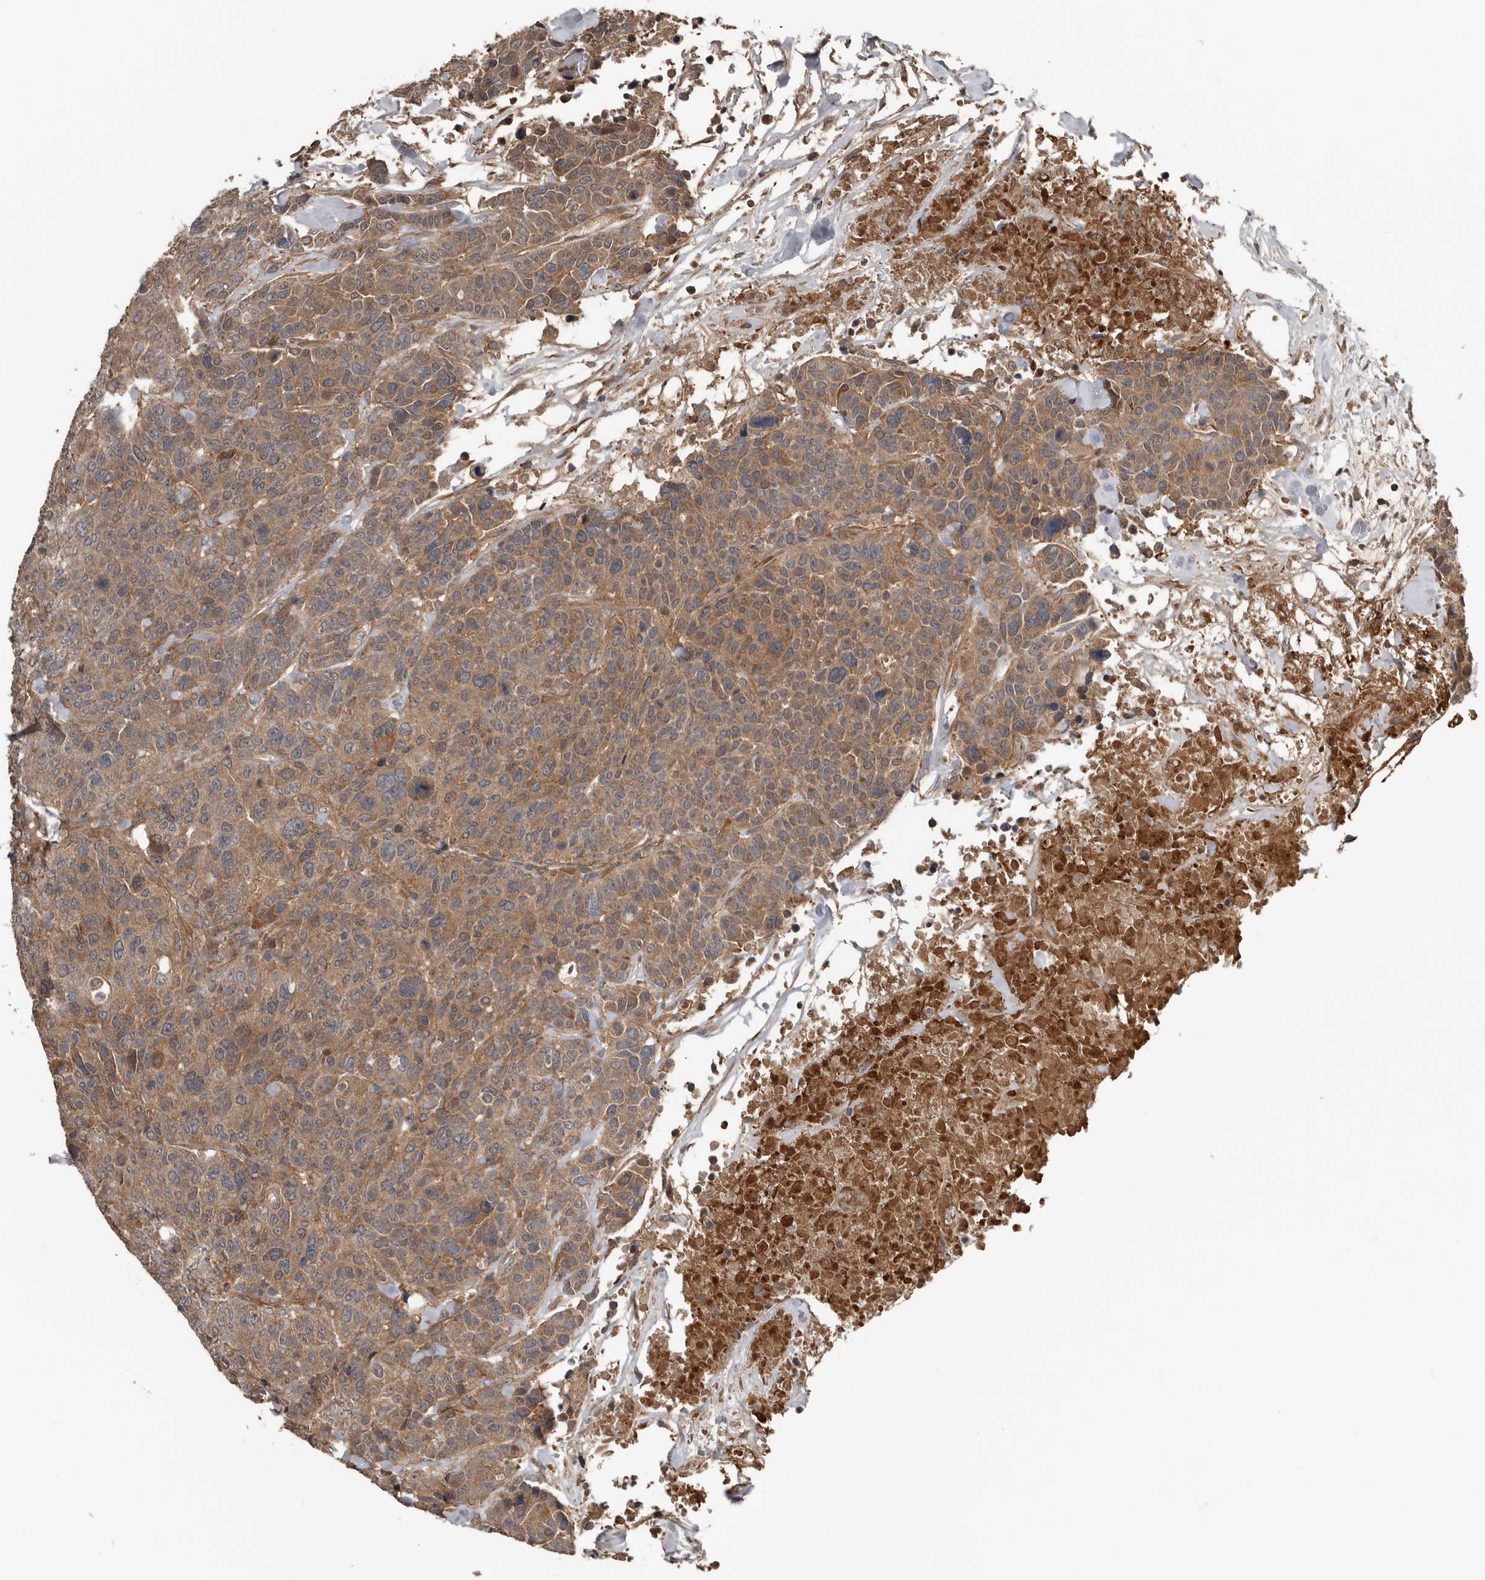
{"staining": {"intensity": "moderate", "quantity": ">75%", "location": "cytoplasmic/membranous"}, "tissue": "breast cancer", "cell_type": "Tumor cells", "image_type": "cancer", "snomed": [{"axis": "morphology", "description": "Duct carcinoma"}, {"axis": "topography", "description": "Breast"}], "caption": "The micrograph displays a brown stain indicating the presence of a protein in the cytoplasmic/membranous of tumor cells in breast invasive ductal carcinoma.", "gene": "DNAJB4", "patient": {"sex": "female", "age": 37}}